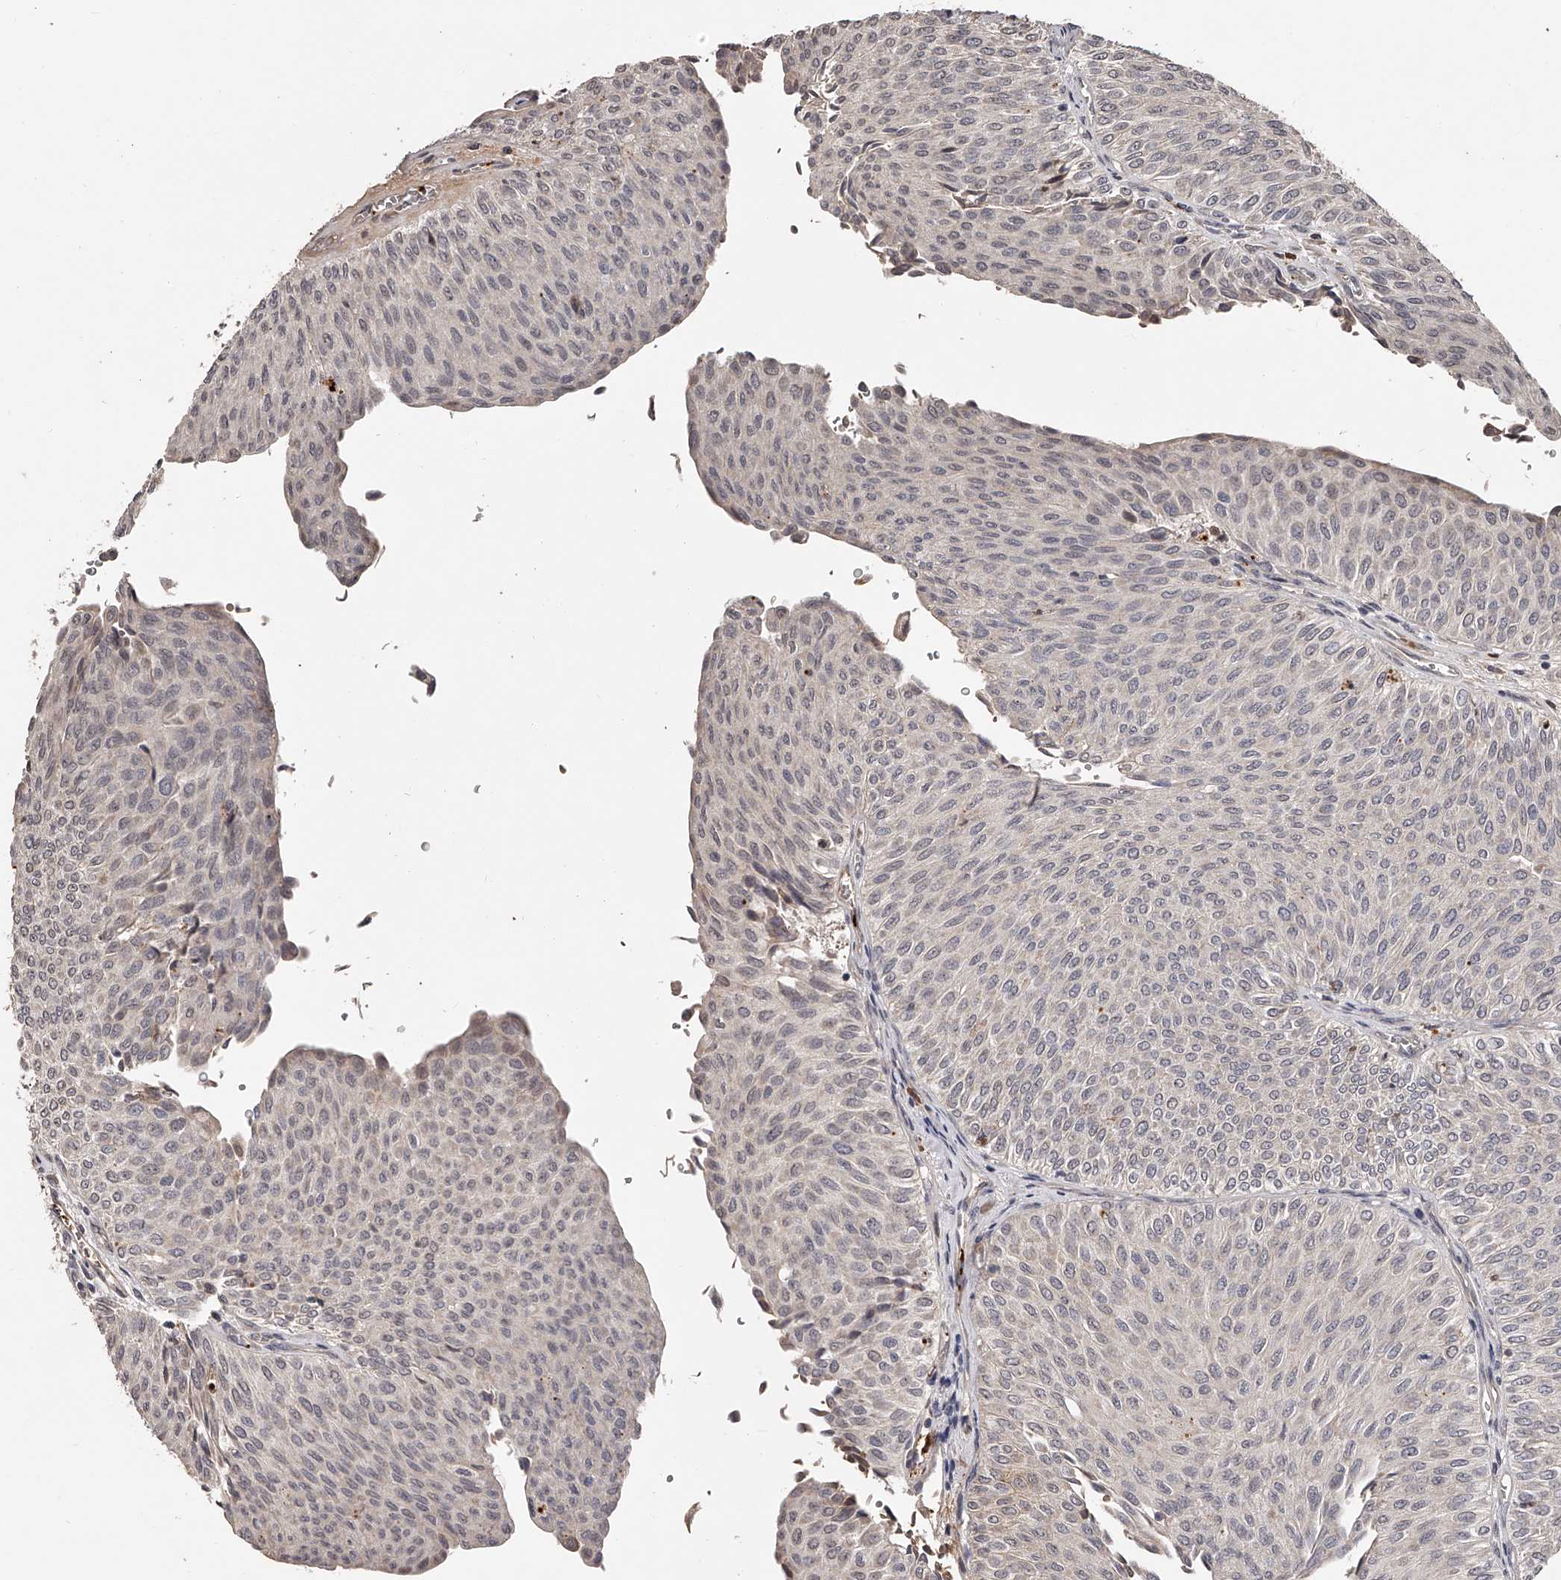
{"staining": {"intensity": "weak", "quantity": "<25%", "location": "nuclear"}, "tissue": "urothelial cancer", "cell_type": "Tumor cells", "image_type": "cancer", "snomed": [{"axis": "morphology", "description": "Urothelial carcinoma, Low grade"}, {"axis": "topography", "description": "Urinary bladder"}], "caption": "This is an immunohistochemistry photomicrograph of urothelial cancer. There is no staining in tumor cells.", "gene": "URGCP", "patient": {"sex": "male", "age": 78}}